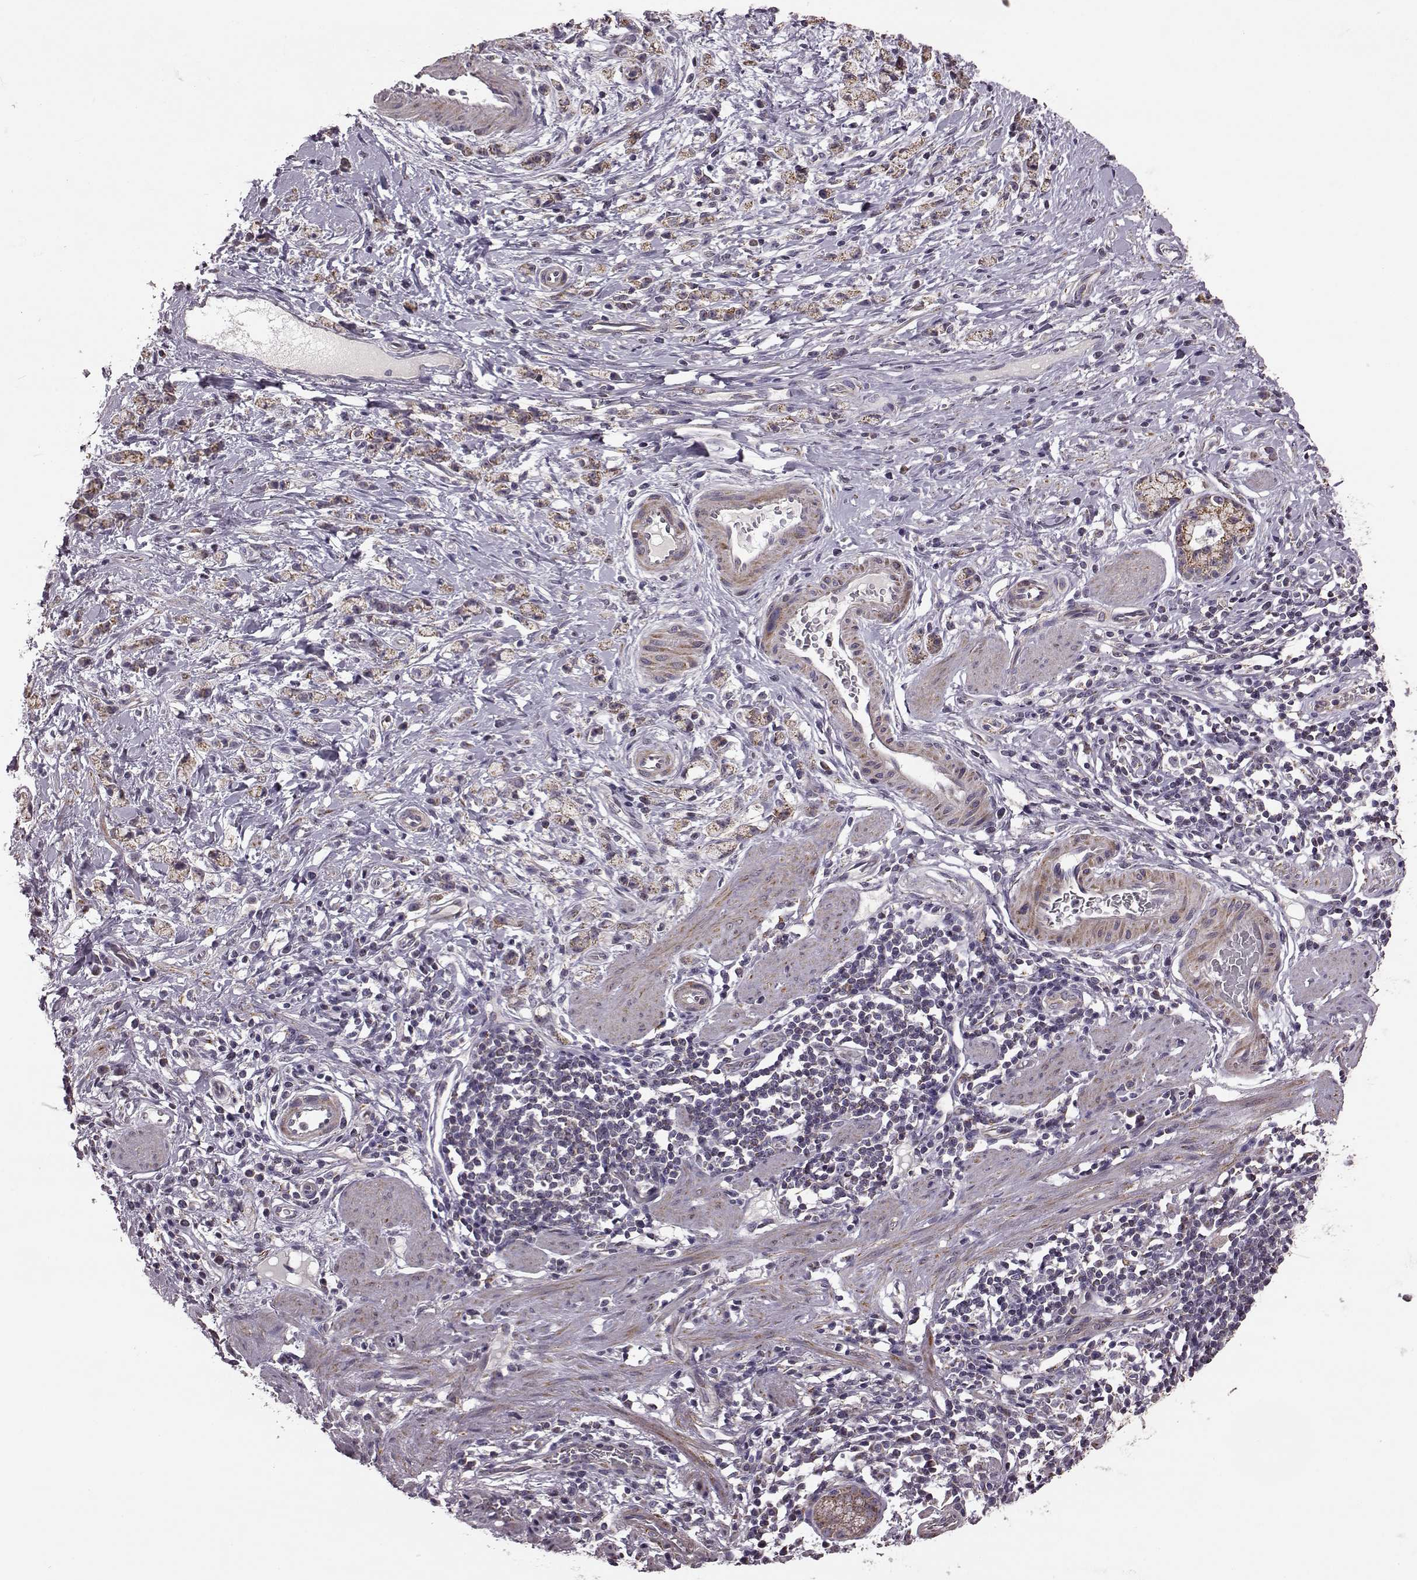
{"staining": {"intensity": "moderate", "quantity": ">75%", "location": "cytoplasmic/membranous"}, "tissue": "stomach cancer", "cell_type": "Tumor cells", "image_type": "cancer", "snomed": [{"axis": "morphology", "description": "Adenocarcinoma, NOS"}, {"axis": "topography", "description": "Stomach"}], "caption": "This photomicrograph displays immunohistochemistry staining of stomach cancer (adenocarcinoma), with medium moderate cytoplasmic/membranous expression in about >75% of tumor cells.", "gene": "PUDP", "patient": {"sex": "male", "age": 58}}